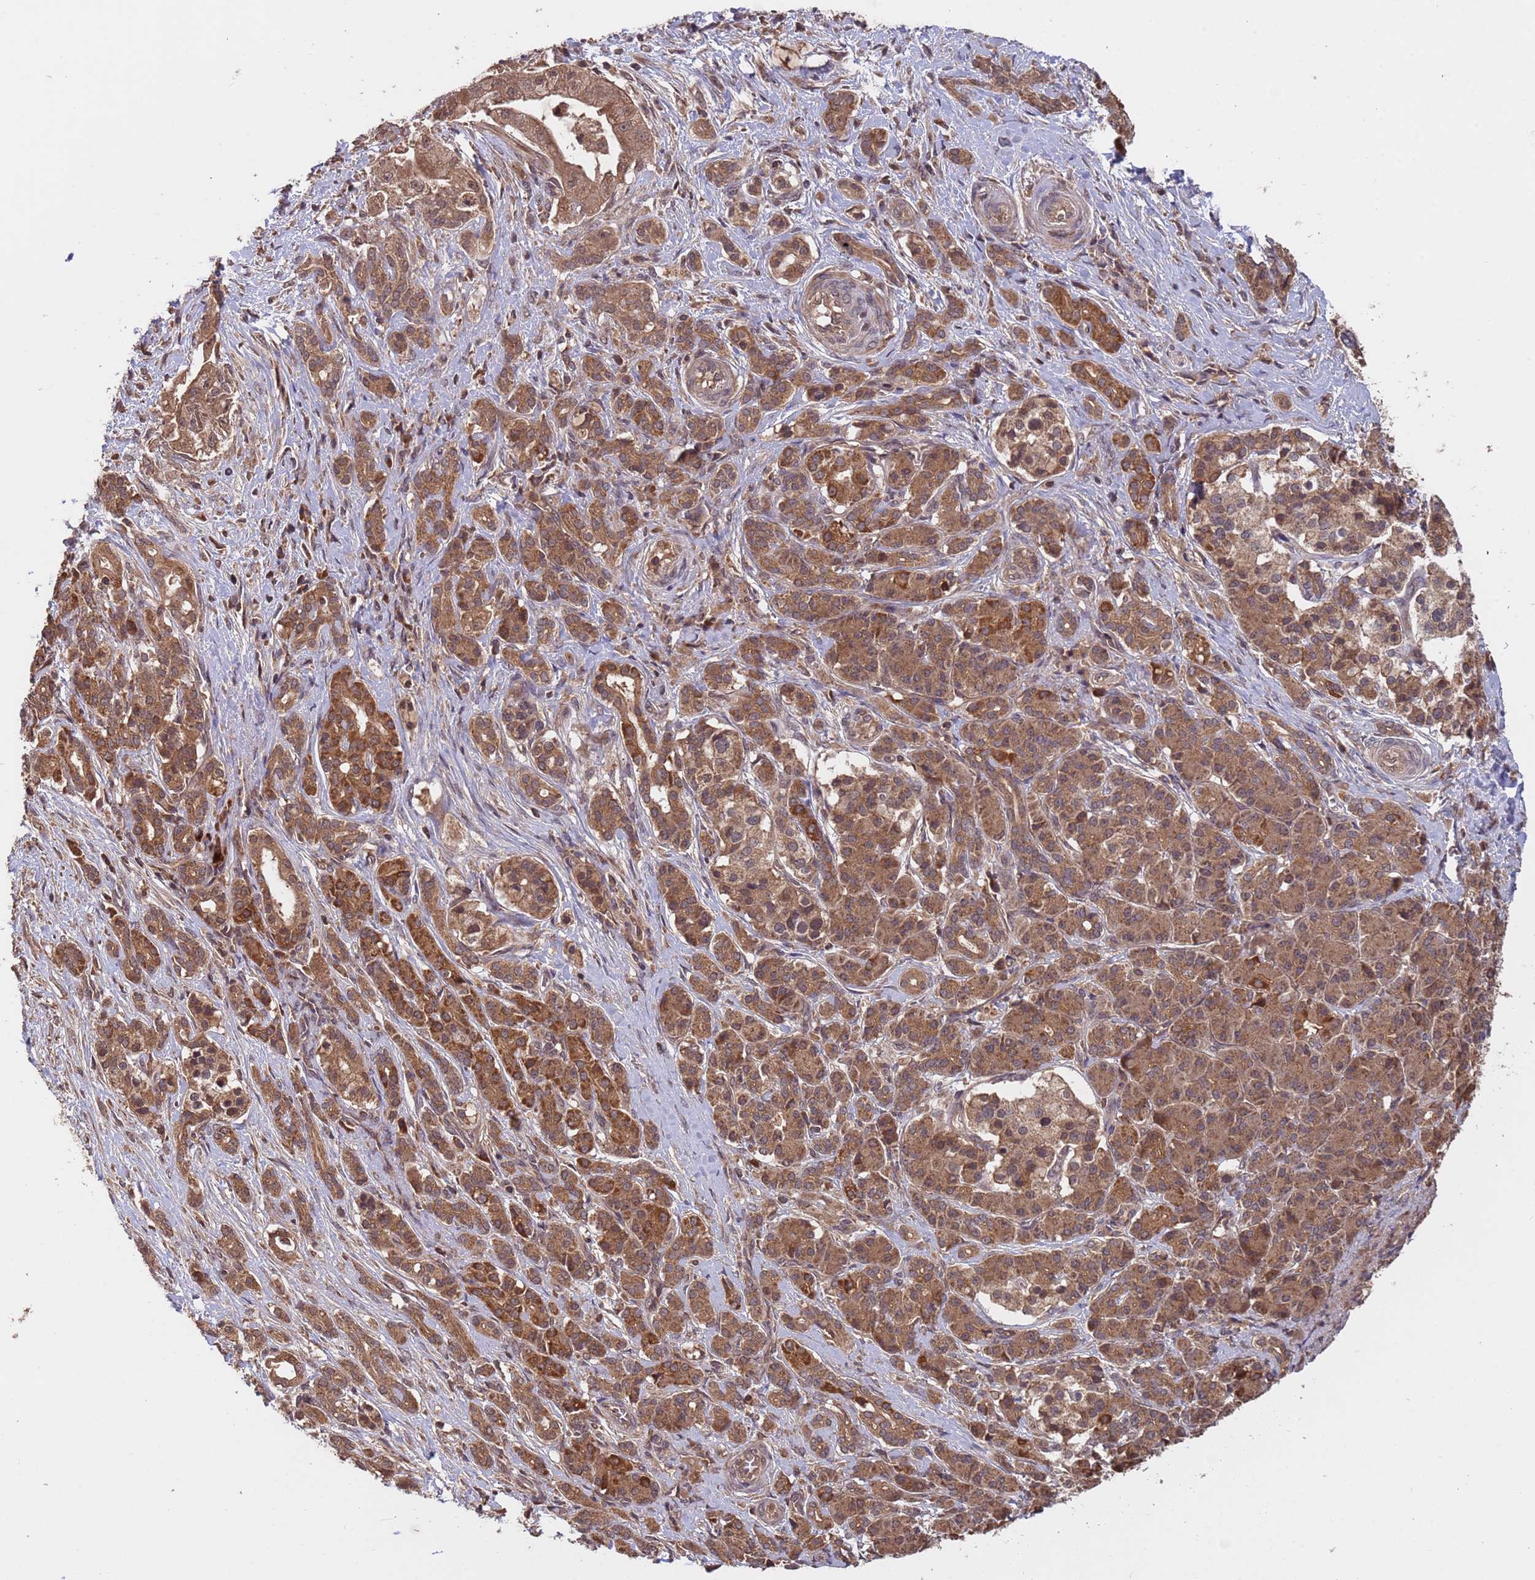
{"staining": {"intensity": "moderate", "quantity": ">75%", "location": "cytoplasmic/membranous,nuclear"}, "tissue": "pancreatic cancer", "cell_type": "Tumor cells", "image_type": "cancer", "snomed": [{"axis": "morphology", "description": "Adenocarcinoma, NOS"}, {"axis": "topography", "description": "Pancreas"}], "caption": "Immunohistochemical staining of pancreatic cancer (adenocarcinoma) shows medium levels of moderate cytoplasmic/membranous and nuclear positivity in about >75% of tumor cells.", "gene": "ERI1", "patient": {"sex": "male", "age": 57}}